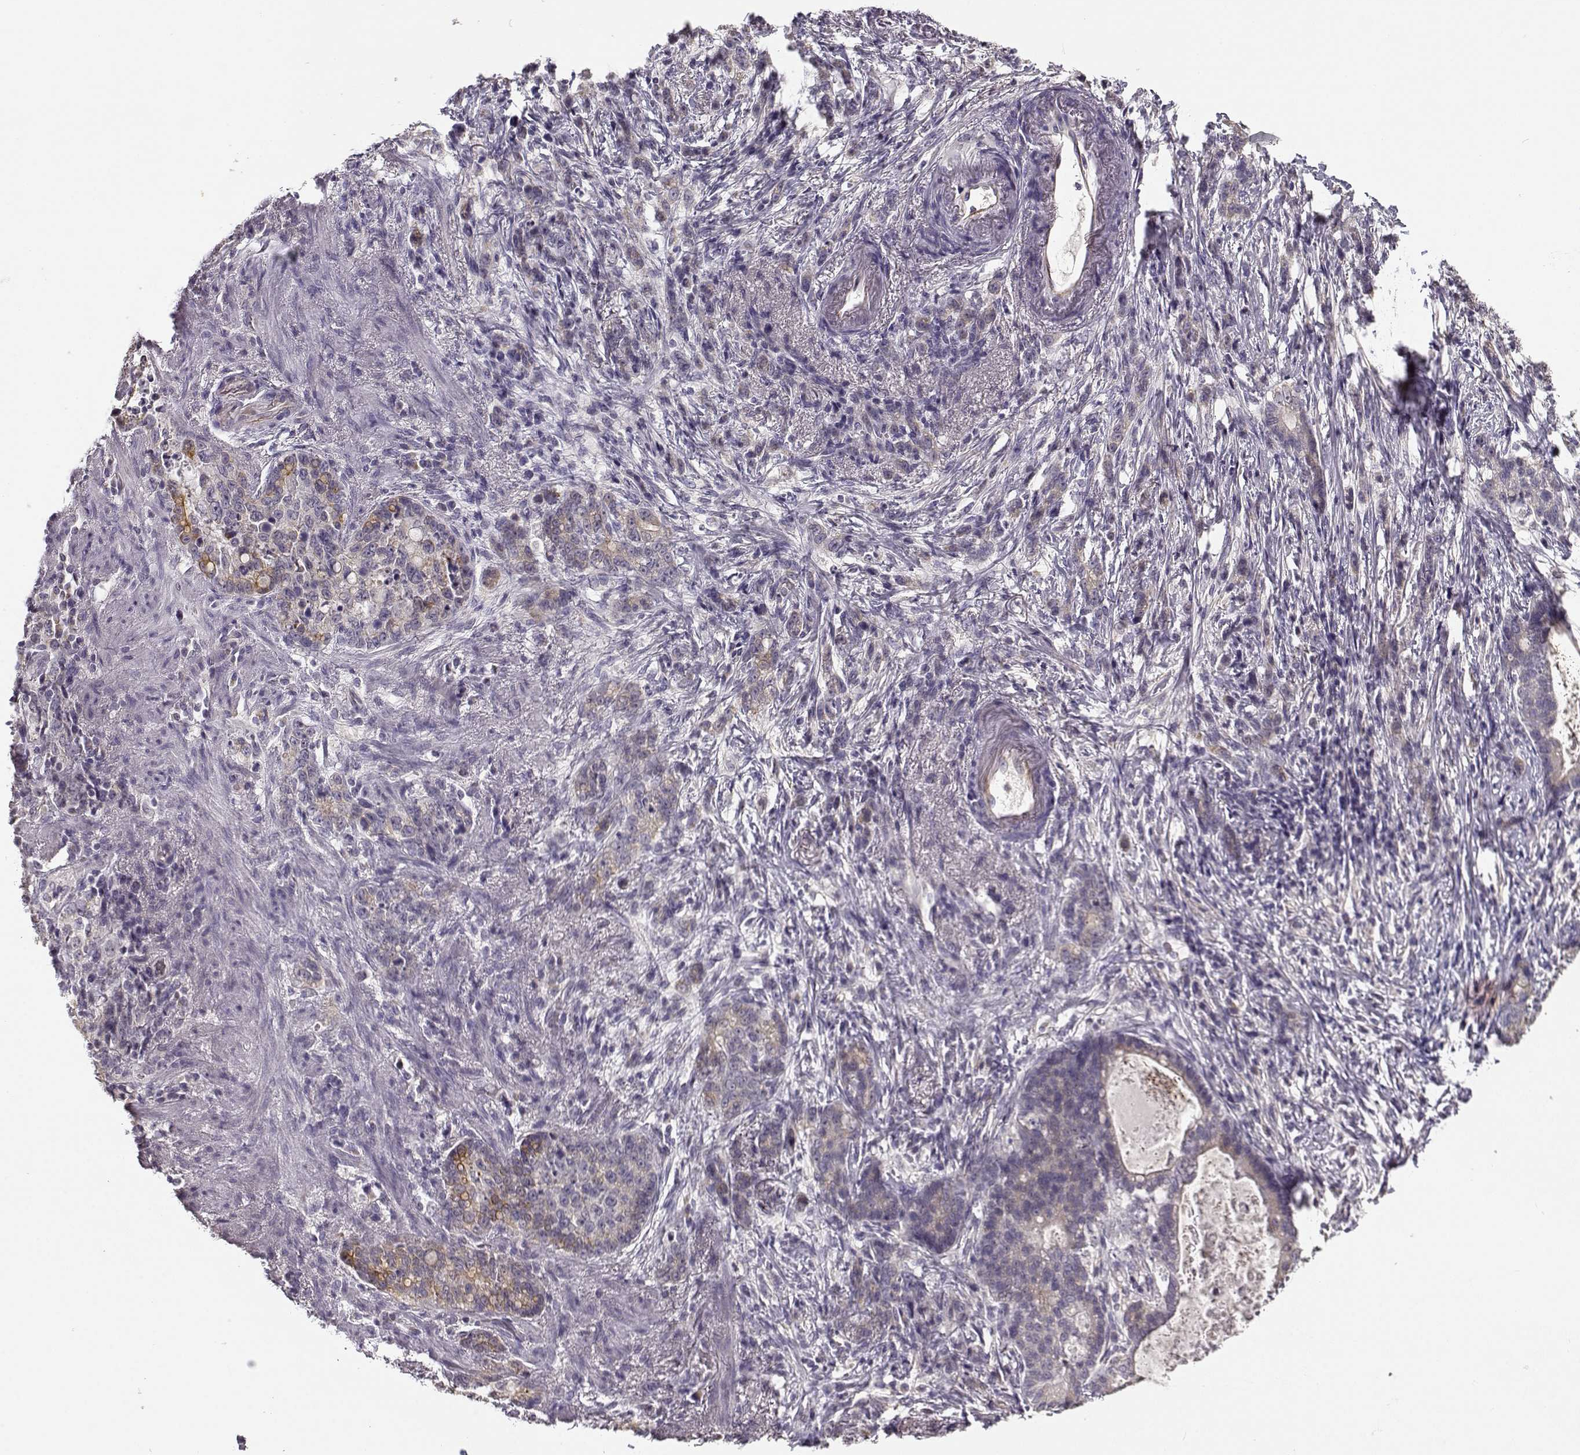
{"staining": {"intensity": "moderate", "quantity": "<25%", "location": "cytoplasmic/membranous"}, "tissue": "stomach cancer", "cell_type": "Tumor cells", "image_type": "cancer", "snomed": [{"axis": "morphology", "description": "Adenocarcinoma, NOS"}, {"axis": "topography", "description": "Stomach, lower"}], "caption": "A high-resolution histopathology image shows immunohistochemistry staining of adenocarcinoma (stomach), which exhibits moderate cytoplasmic/membranous positivity in about <25% of tumor cells.", "gene": "TMEM145", "patient": {"sex": "male", "age": 88}}